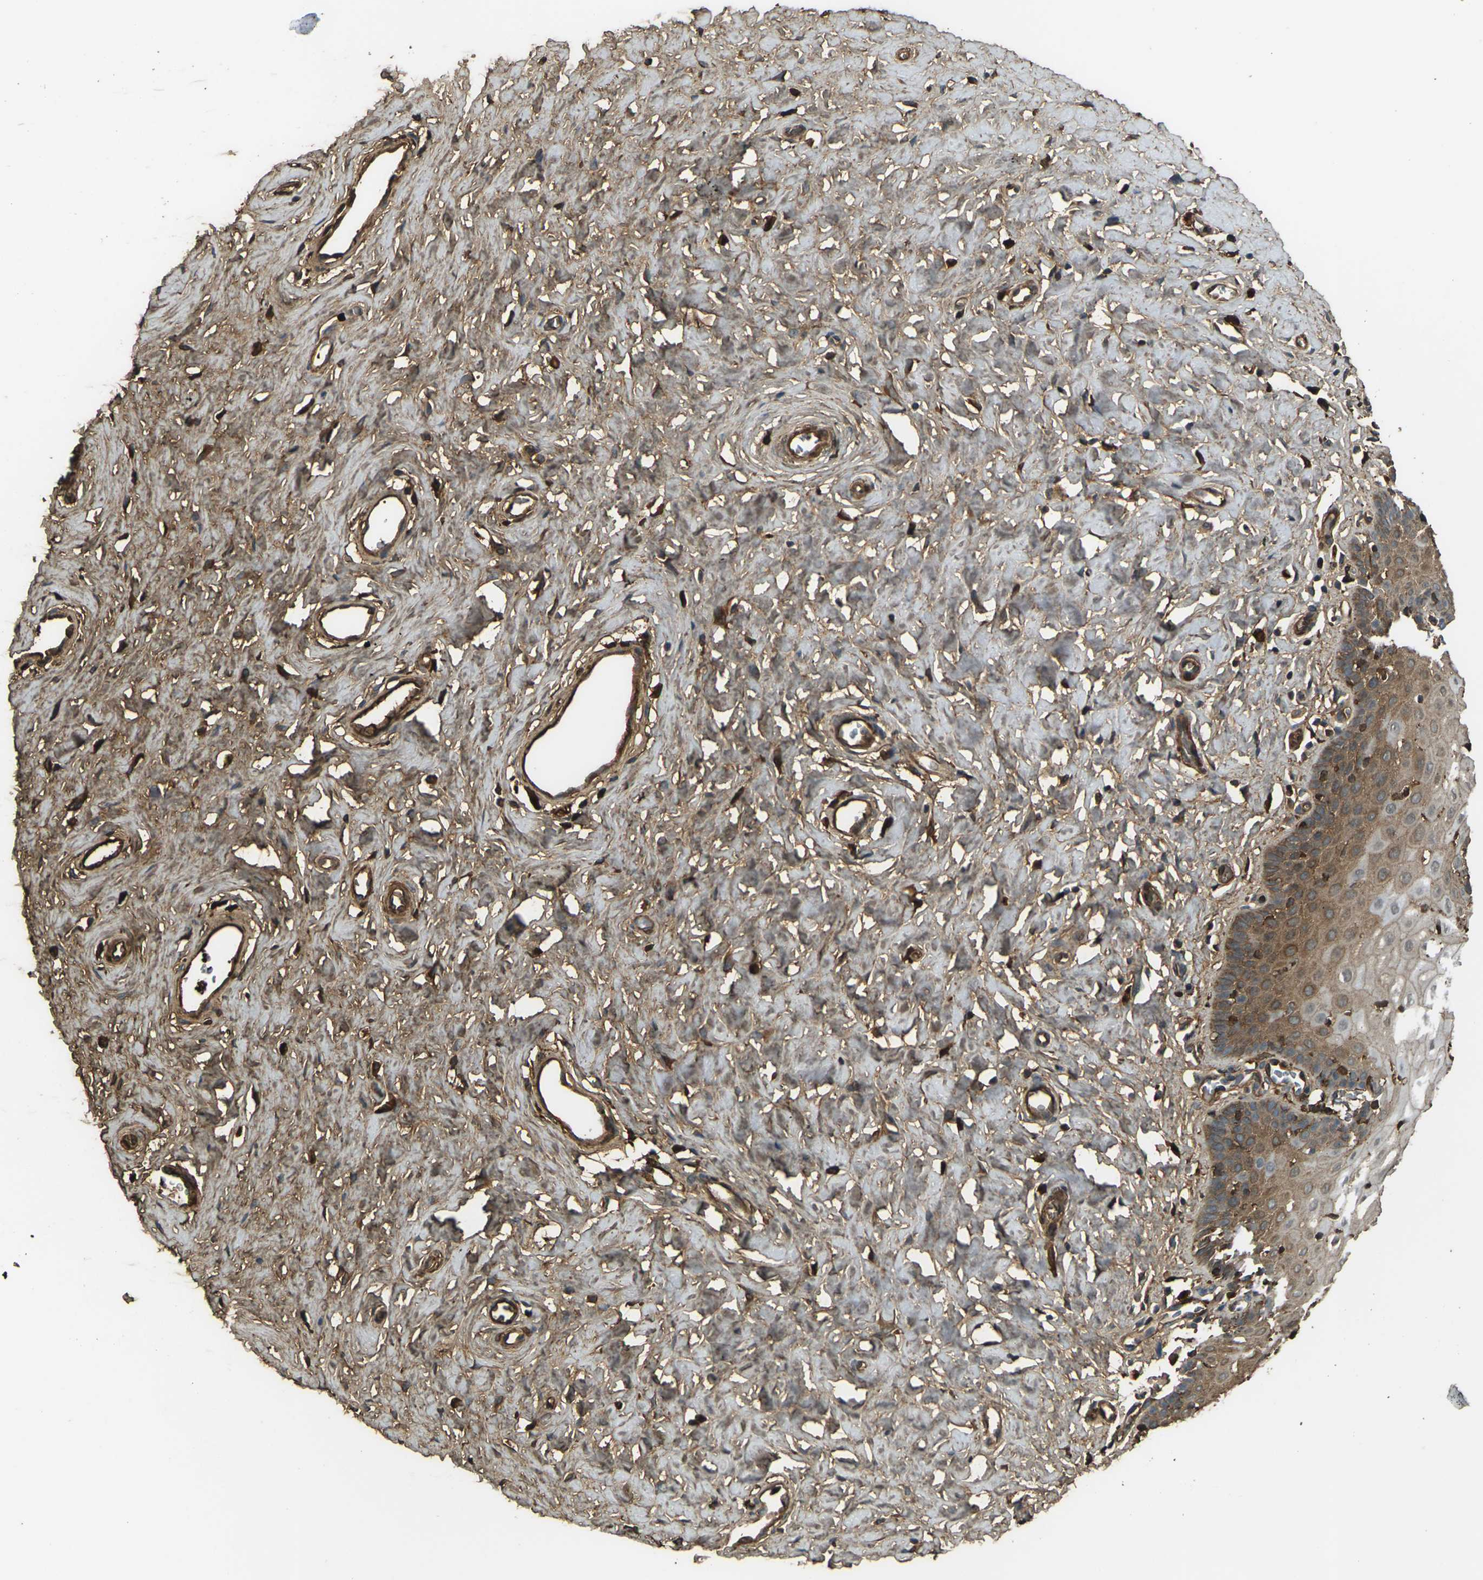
{"staining": {"intensity": "moderate", "quantity": ">75%", "location": "cytoplasmic/membranous"}, "tissue": "cervix", "cell_type": "Glandular cells", "image_type": "normal", "snomed": [{"axis": "morphology", "description": "Normal tissue, NOS"}, {"axis": "topography", "description": "Cervix"}], "caption": "Protein expression analysis of normal cervix exhibits moderate cytoplasmic/membranous staining in about >75% of glandular cells.", "gene": "CYP1B1", "patient": {"sex": "female", "age": 55}}